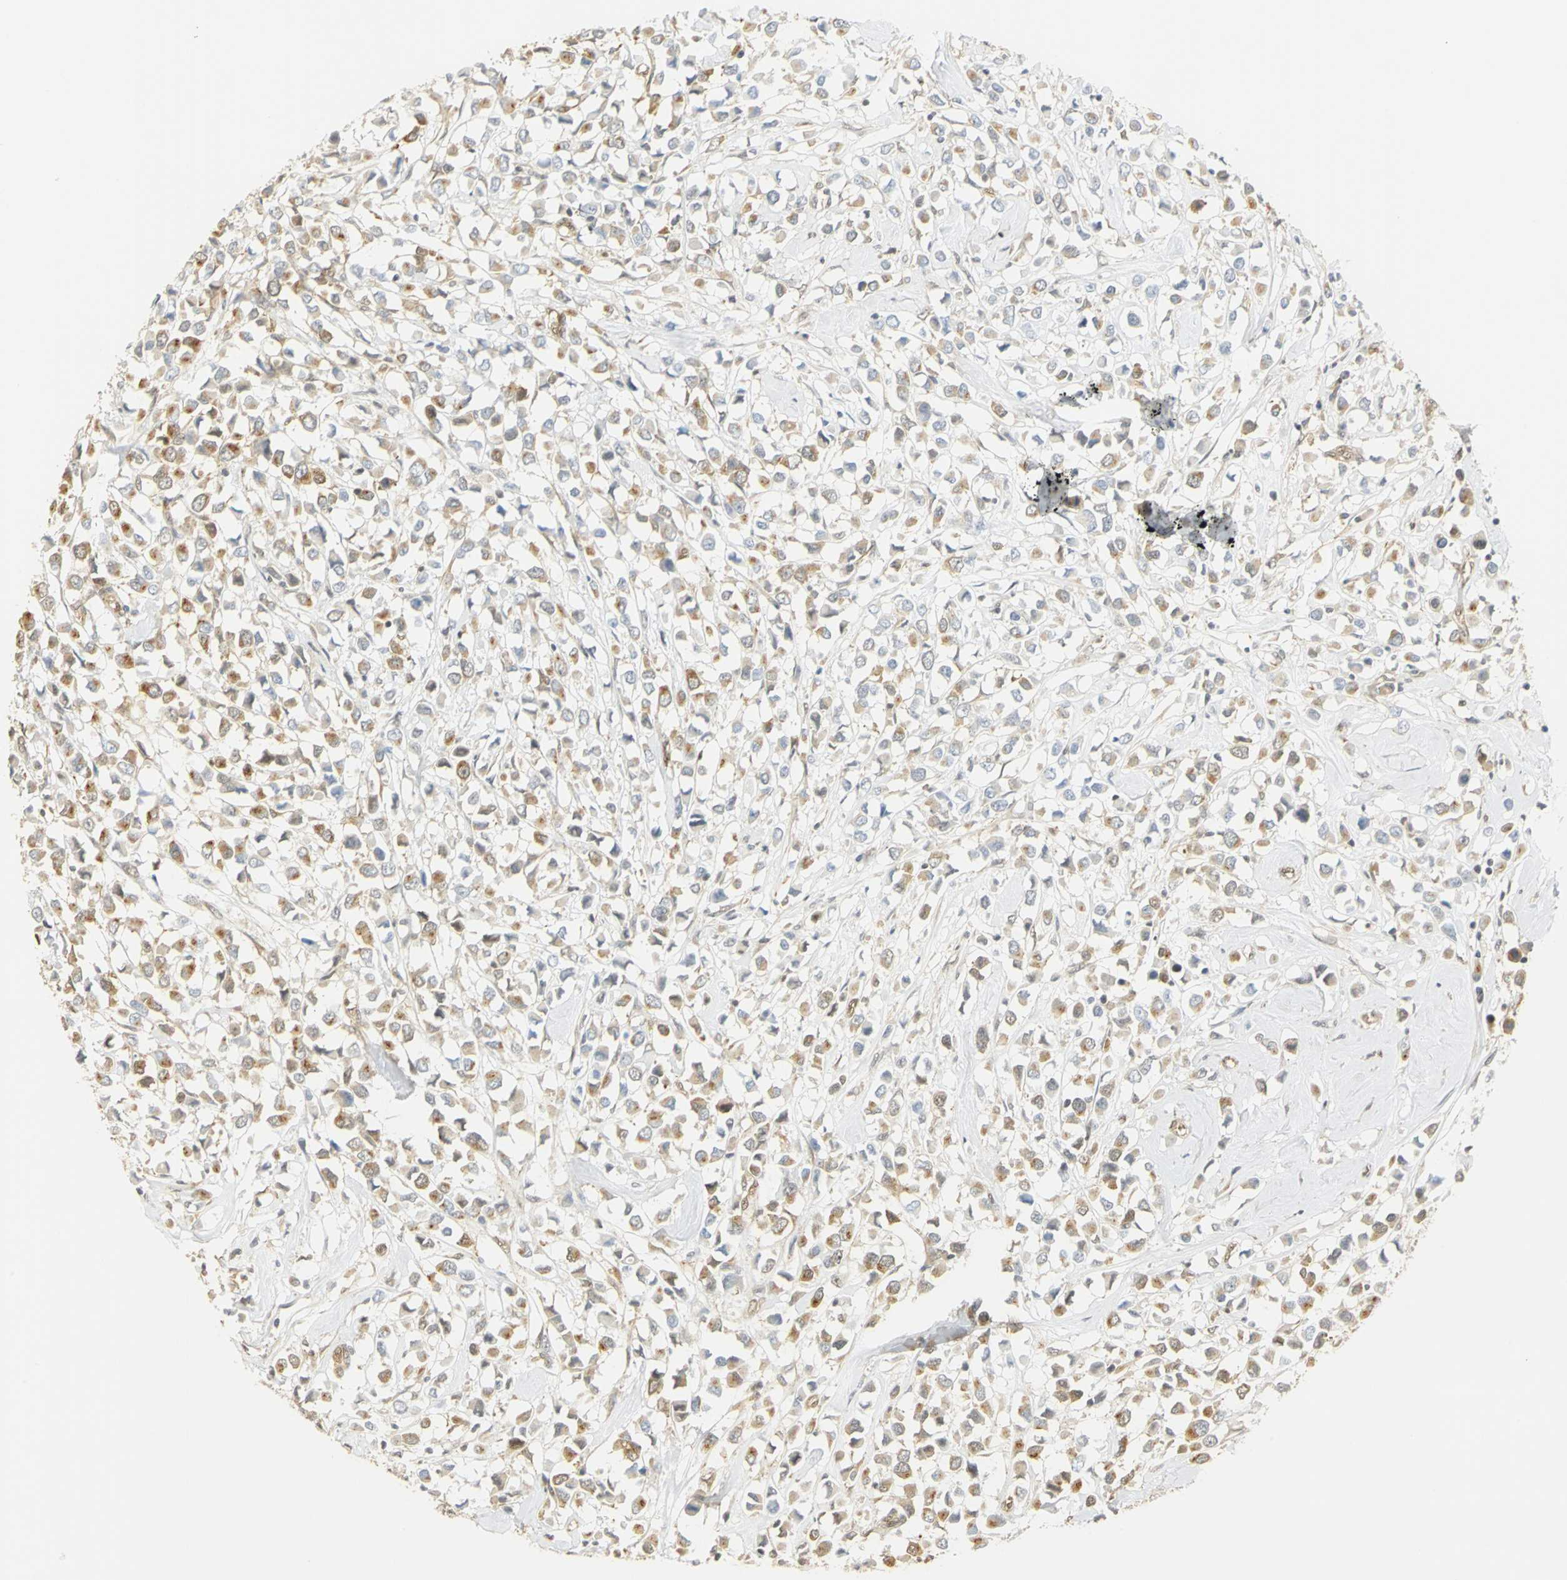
{"staining": {"intensity": "moderate", "quantity": "25%-75%", "location": "cytoplasmic/membranous"}, "tissue": "breast cancer", "cell_type": "Tumor cells", "image_type": "cancer", "snomed": [{"axis": "morphology", "description": "Duct carcinoma"}, {"axis": "topography", "description": "Breast"}], "caption": "An image of breast cancer stained for a protein displays moderate cytoplasmic/membranous brown staining in tumor cells. Nuclei are stained in blue.", "gene": "DDX5", "patient": {"sex": "female", "age": 61}}